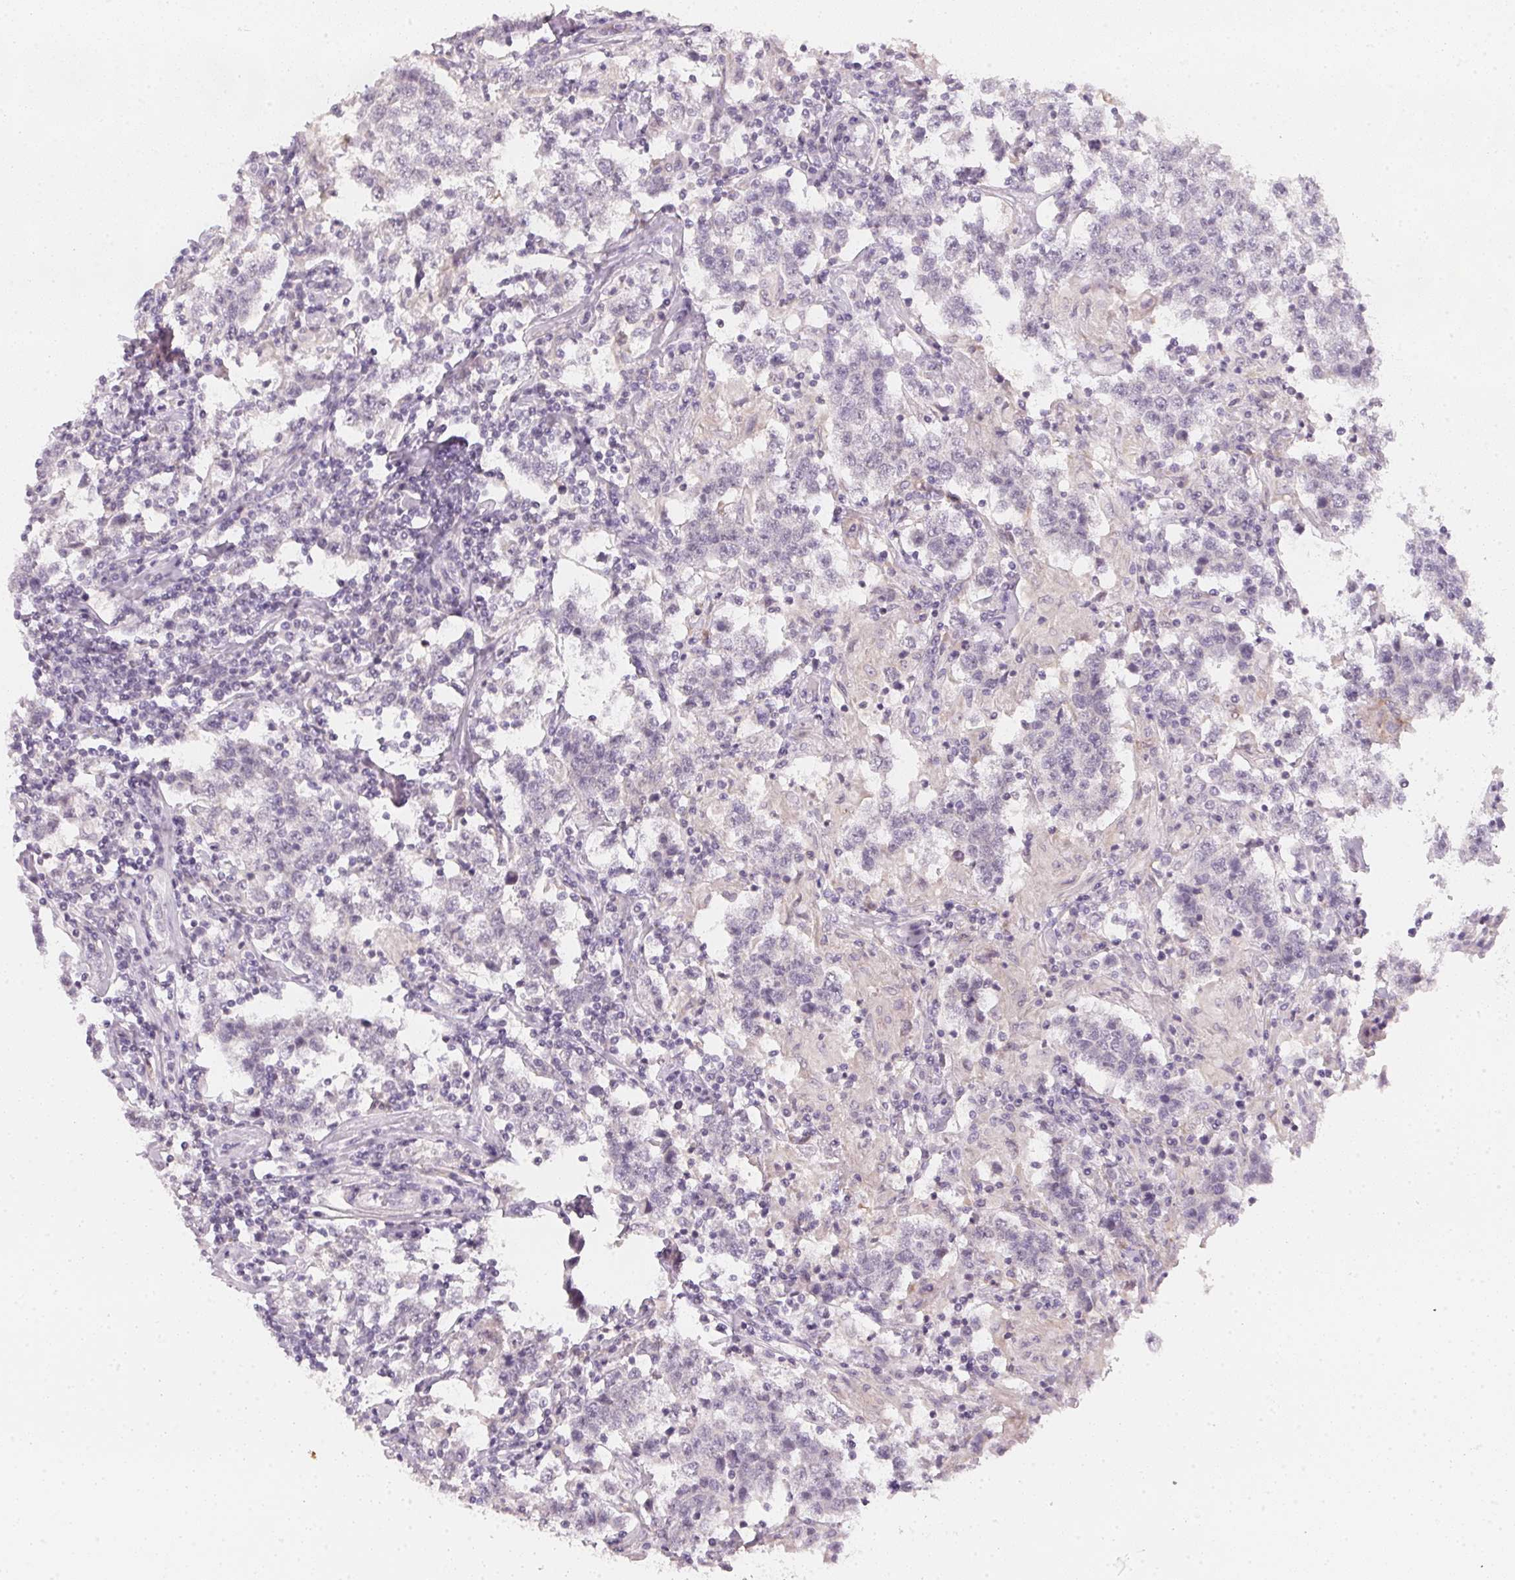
{"staining": {"intensity": "negative", "quantity": "none", "location": "none"}, "tissue": "testis cancer", "cell_type": "Tumor cells", "image_type": "cancer", "snomed": [{"axis": "morphology", "description": "Seminoma, NOS"}, {"axis": "morphology", "description": "Carcinoma, Embryonal, NOS"}, {"axis": "topography", "description": "Testis"}], "caption": "The histopathology image reveals no significant expression in tumor cells of testis seminoma.", "gene": "CFAP276", "patient": {"sex": "male", "age": 41}}